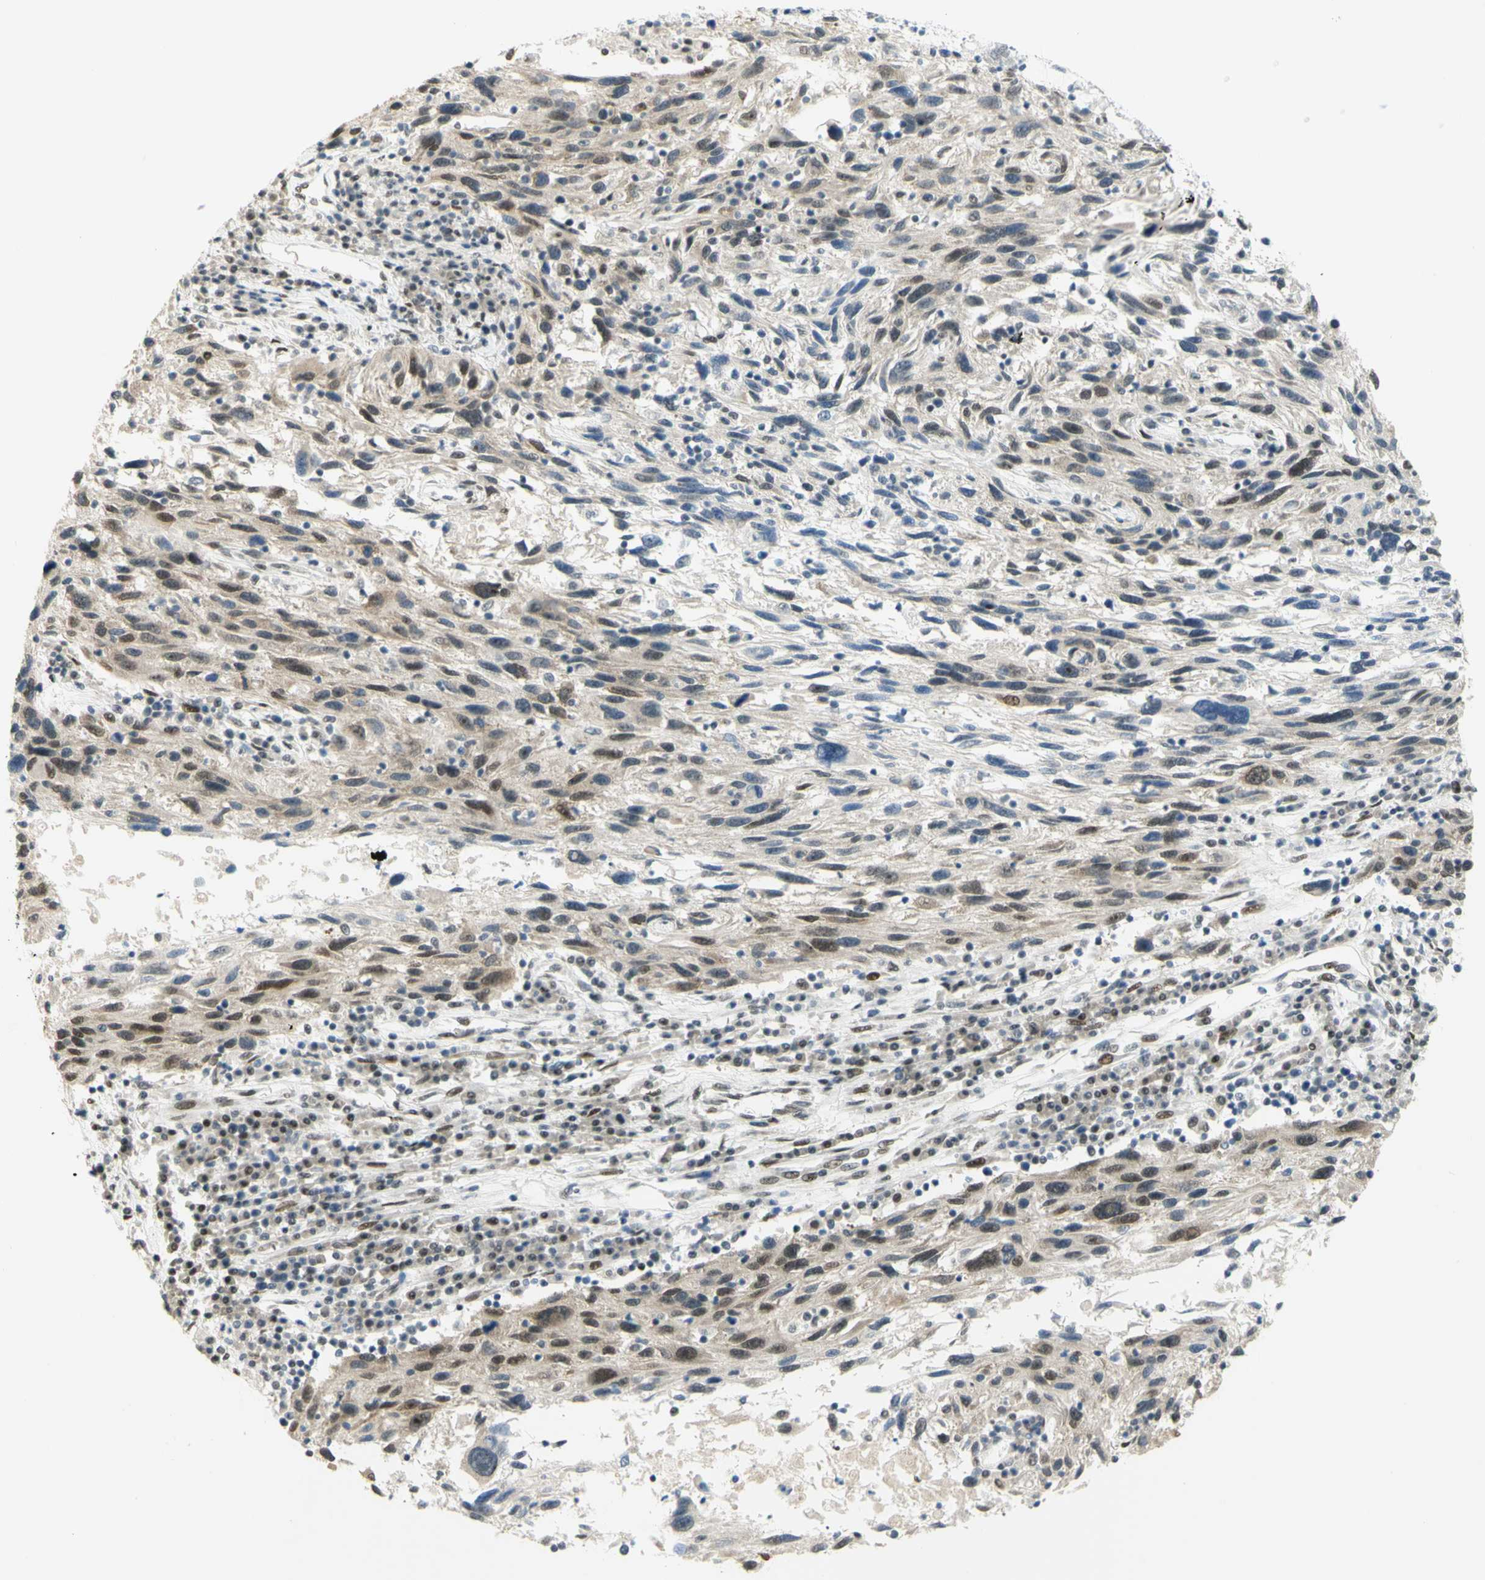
{"staining": {"intensity": "moderate", "quantity": "25%-75%", "location": "nuclear"}, "tissue": "melanoma", "cell_type": "Tumor cells", "image_type": "cancer", "snomed": [{"axis": "morphology", "description": "Malignant melanoma, NOS"}, {"axis": "topography", "description": "Skin"}], "caption": "Moderate nuclear protein staining is identified in about 25%-75% of tumor cells in melanoma.", "gene": "DDX1", "patient": {"sex": "male", "age": 53}}